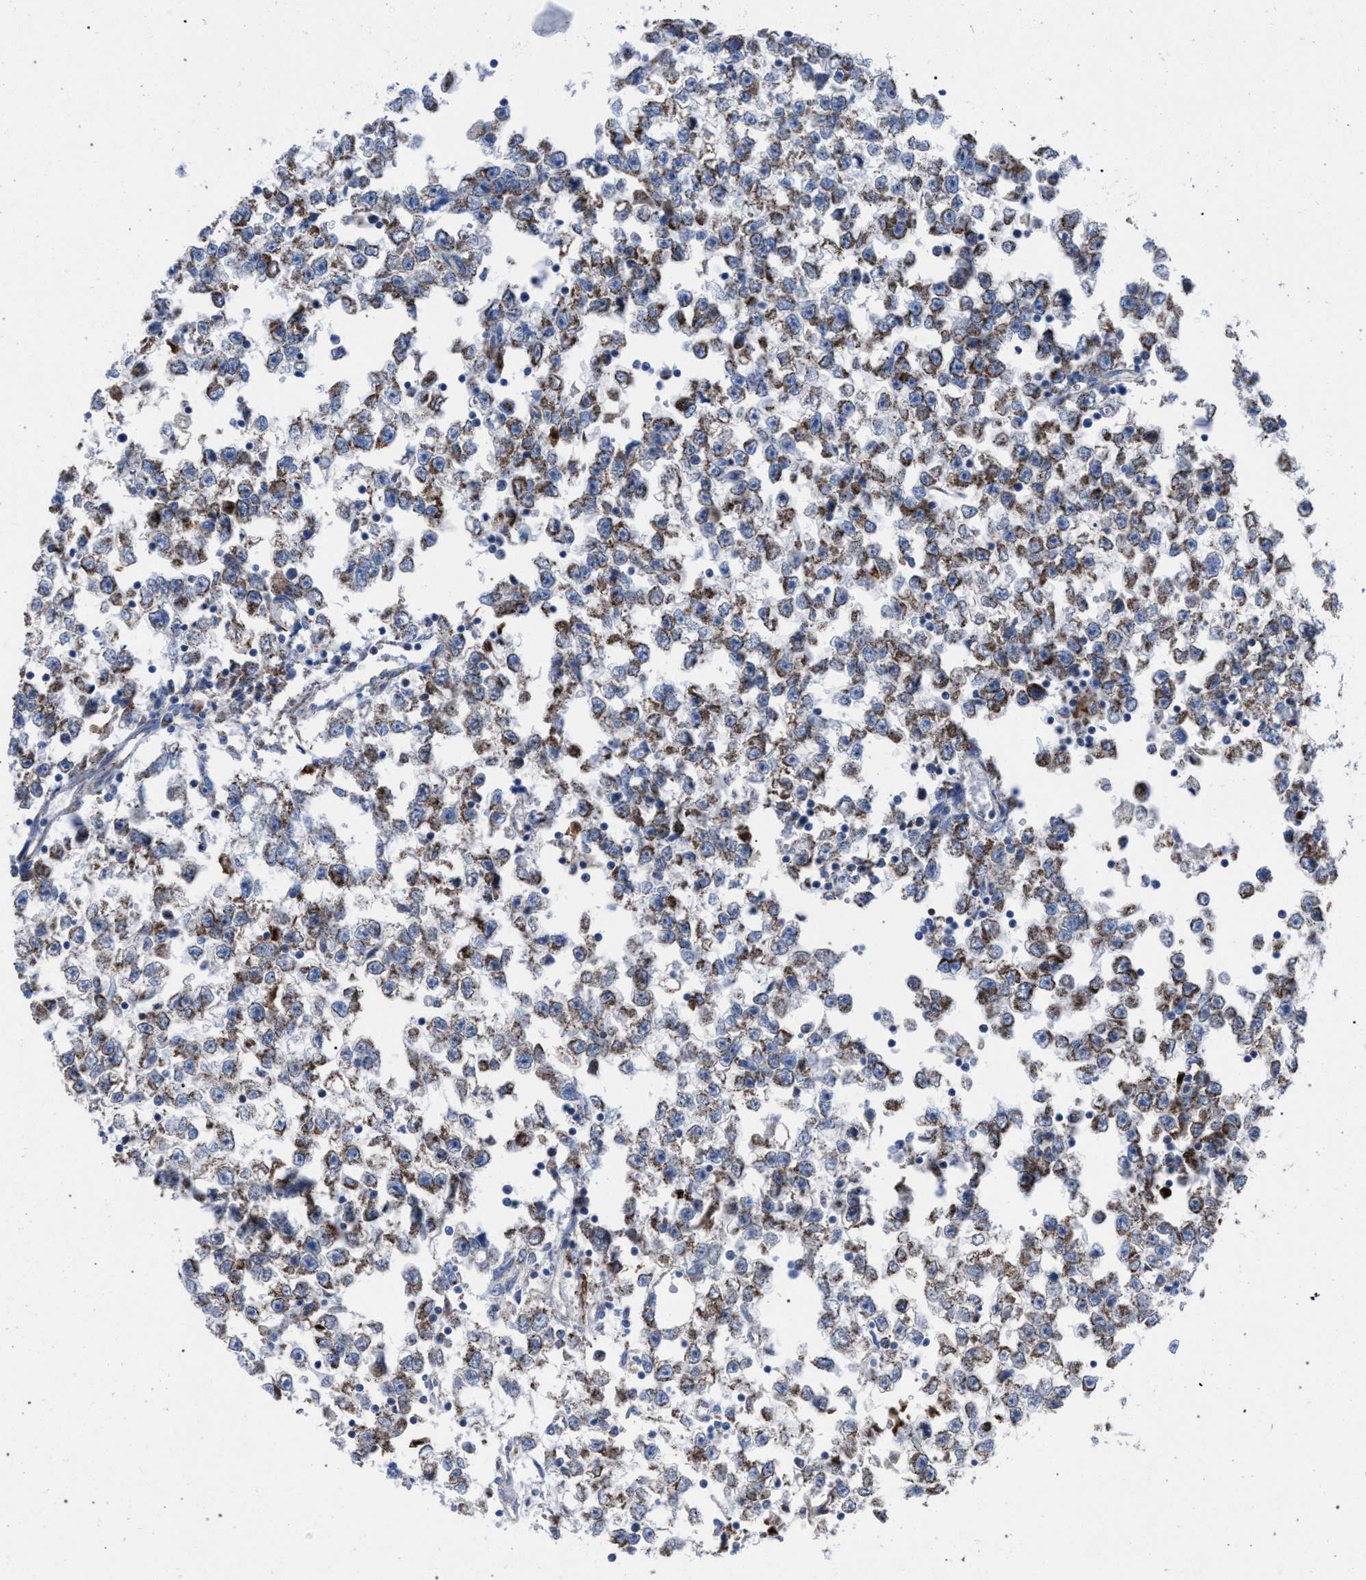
{"staining": {"intensity": "moderate", "quantity": ">75%", "location": "cytoplasmic/membranous"}, "tissue": "testis cancer", "cell_type": "Tumor cells", "image_type": "cancer", "snomed": [{"axis": "morphology", "description": "Seminoma, NOS"}, {"axis": "morphology", "description": "Carcinoma, Embryonal, NOS"}, {"axis": "topography", "description": "Testis"}], "caption": "A brown stain labels moderate cytoplasmic/membranous expression of a protein in human embryonal carcinoma (testis) tumor cells.", "gene": "HSD17B4", "patient": {"sex": "male", "age": 51}}